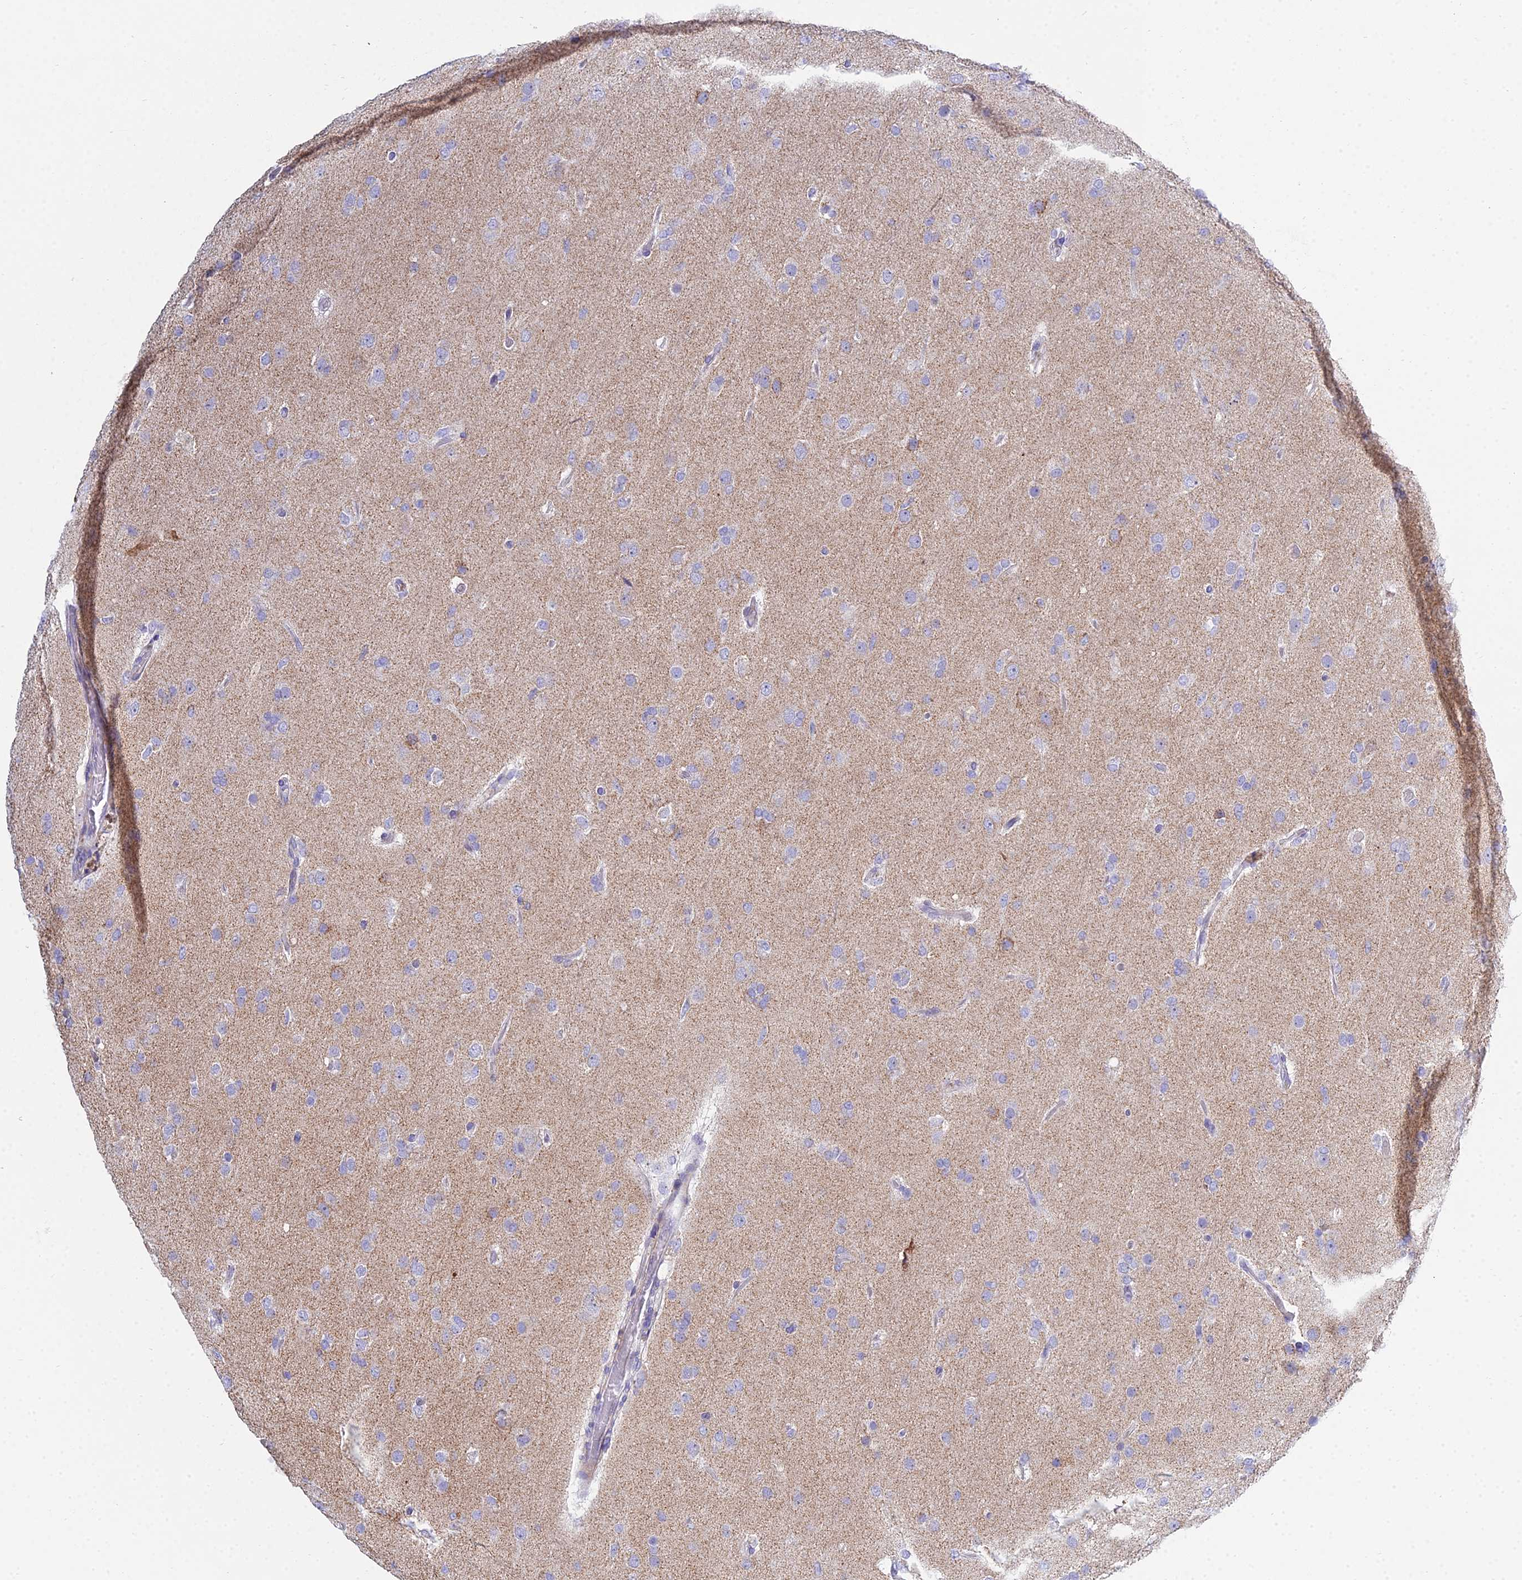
{"staining": {"intensity": "negative", "quantity": "none", "location": "none"}, "tissue": "glioma", "cell_type": "Tumor cells", "image_type": "cancer", "snomed": [{"axis": "morphology", "description": "Glioma, malignant, Low grade"}, {"axis": "topography", "description": "Brain"}], "caption": "Immunohistochemical staining of human malignant glioma (low-grade) reveals no significant positivity in tumor cells.", "gene": "PRR13", "patient": {"sex": "male", "age": 65}}